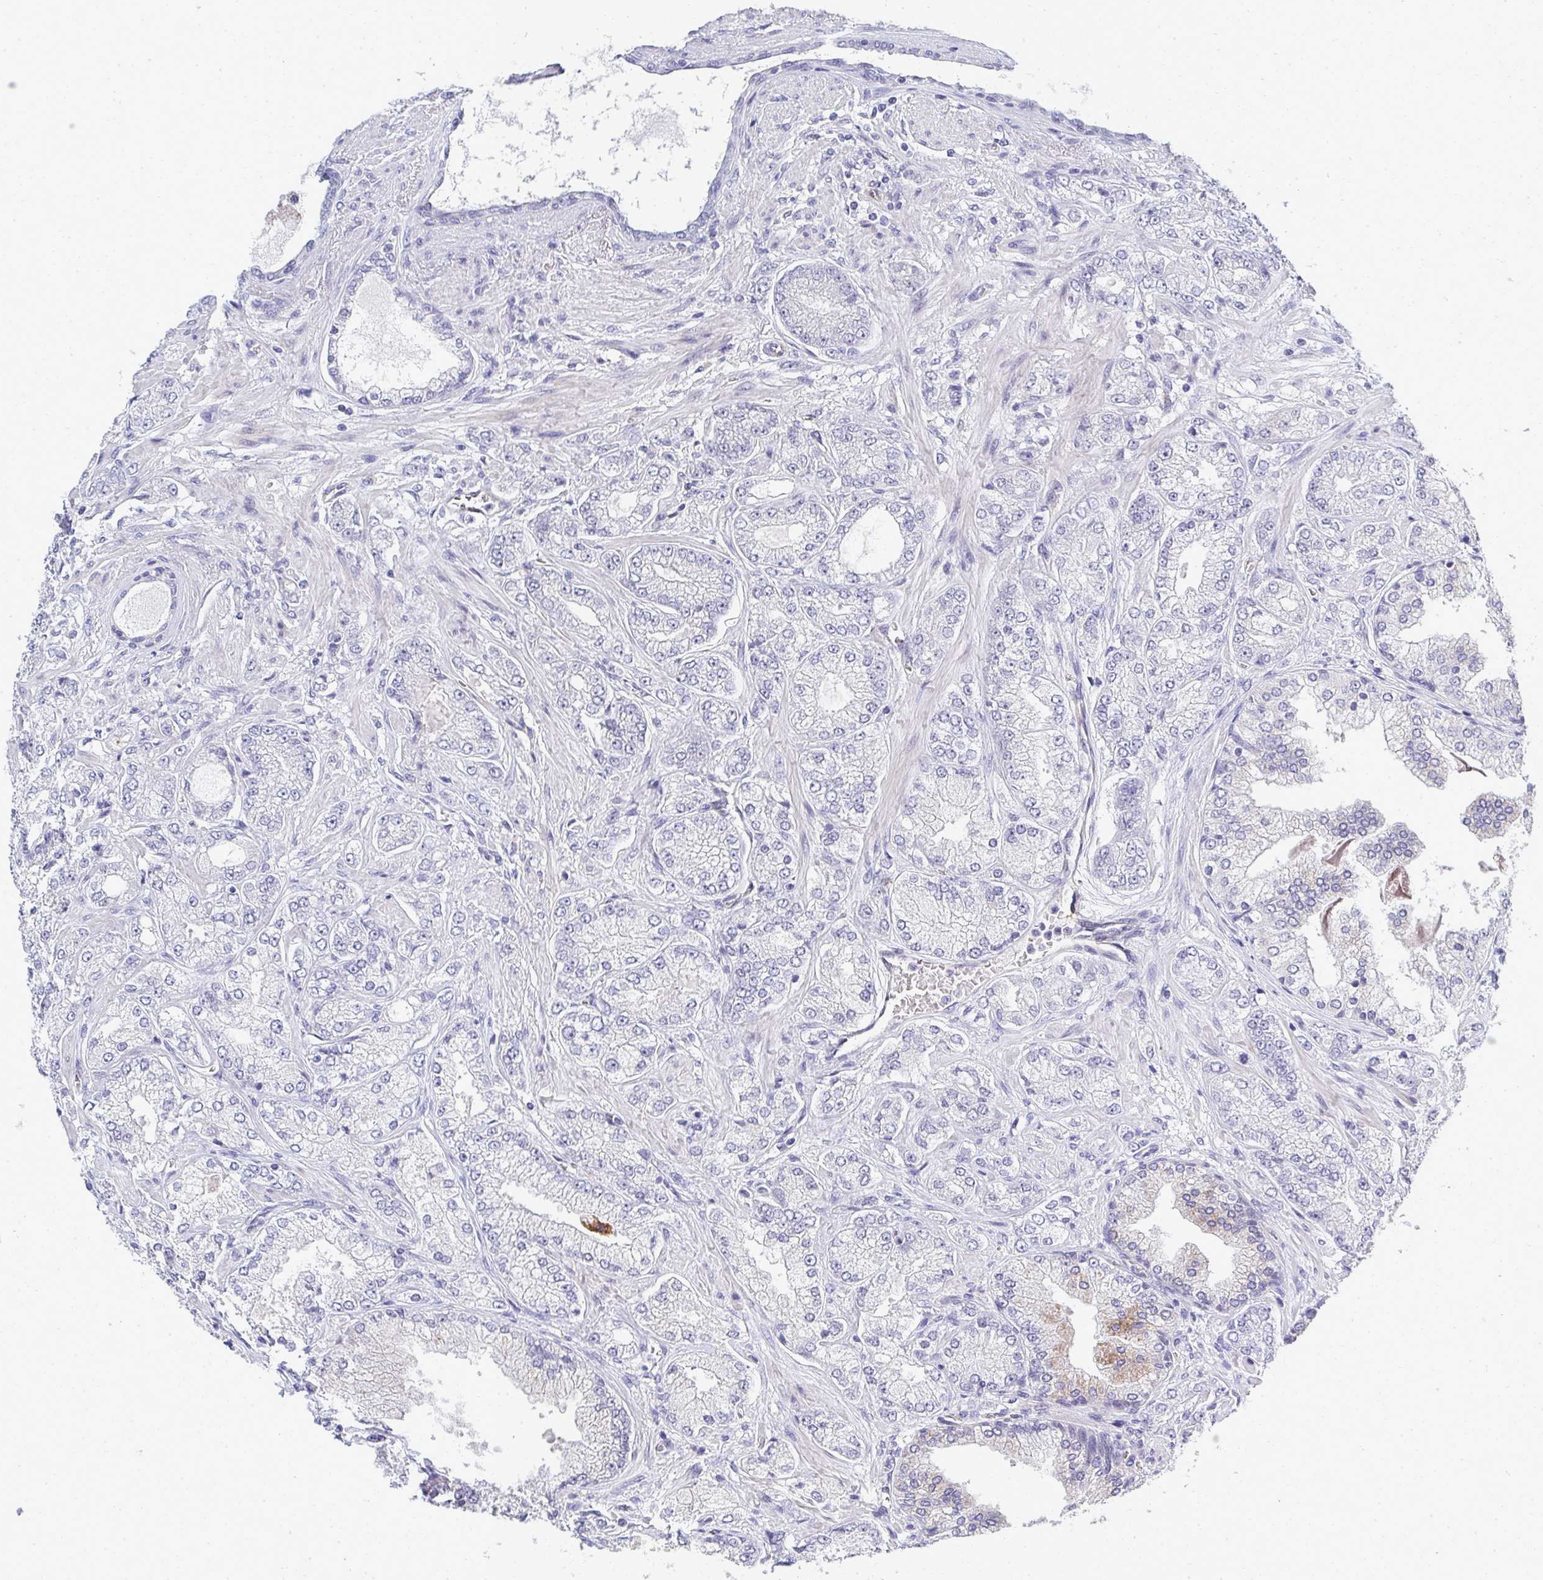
{"staining": {"intensity": "negative", "quantity": "none", "location": "none"}, "tissue": "prostate cancer", "cell_type": "Tumor cells", "image_type": "cancer", "snomed": [{"axis": "morphology", "description": "Normal tissue, NOS"}, {"axis": "morphology", "description": "Adenocarcinoma, High grade"}, {"axis": "topography", "description": "Prostate"}, {"axis": "topography", "description": "Peripheral nerve tissue"}], "caption": "A micrograph of human prostate cancer (high-grade adenocarcinoma) is negative for staining in tumor cells. (Brightfield microscopy of DAB immunohistochemistry (IHC) at high magnification).", "gene": "TMEM82", "patient": {"sex": "male", "age": 68}}